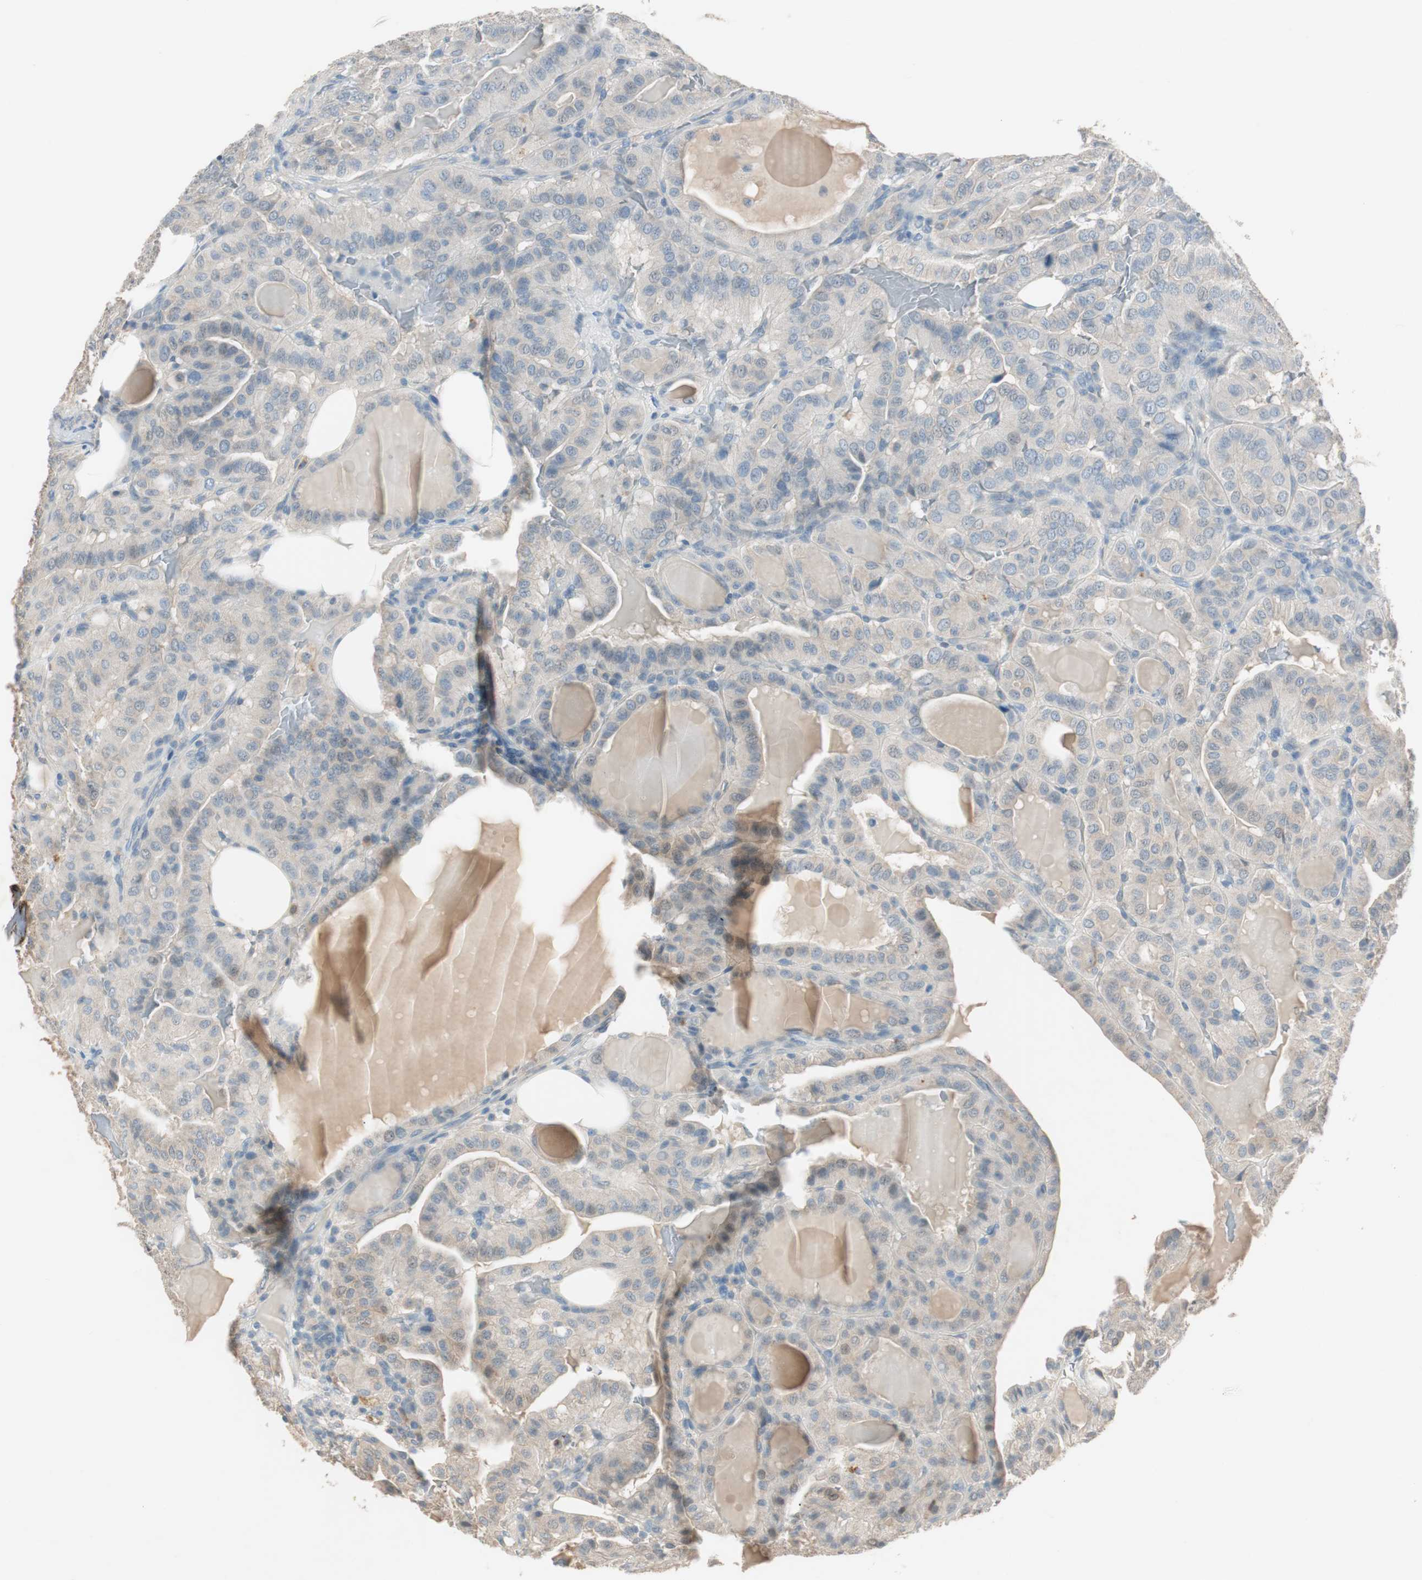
{"staining": {"intensity": "weak", "quantity": "25%-75%", "location": "cytoplasmic/membranous"}, "tissue": "thyroid cancer", "cell_type": "Tumor cells", "image_type": "cancer", "snomed": [{"axis": "morphology", "description": "Papillary adenocarcinoma, NOS"}, {"axis": "topography", "description": "Thyroid gland"}], "caption": "DAB immunohistochemical staining of human thyroid cancer exhibits weak cytoplasmic/membranous protein staining in about 25%-75% of tumor cells. Using DAB (3,3'-diaminobenzidine) (brown) and hematoxylin (blue) stains, captured at high magnification using brightfield microscopy.", "gene": "KHK", "patient": {"sex": "male", "age": 77}}